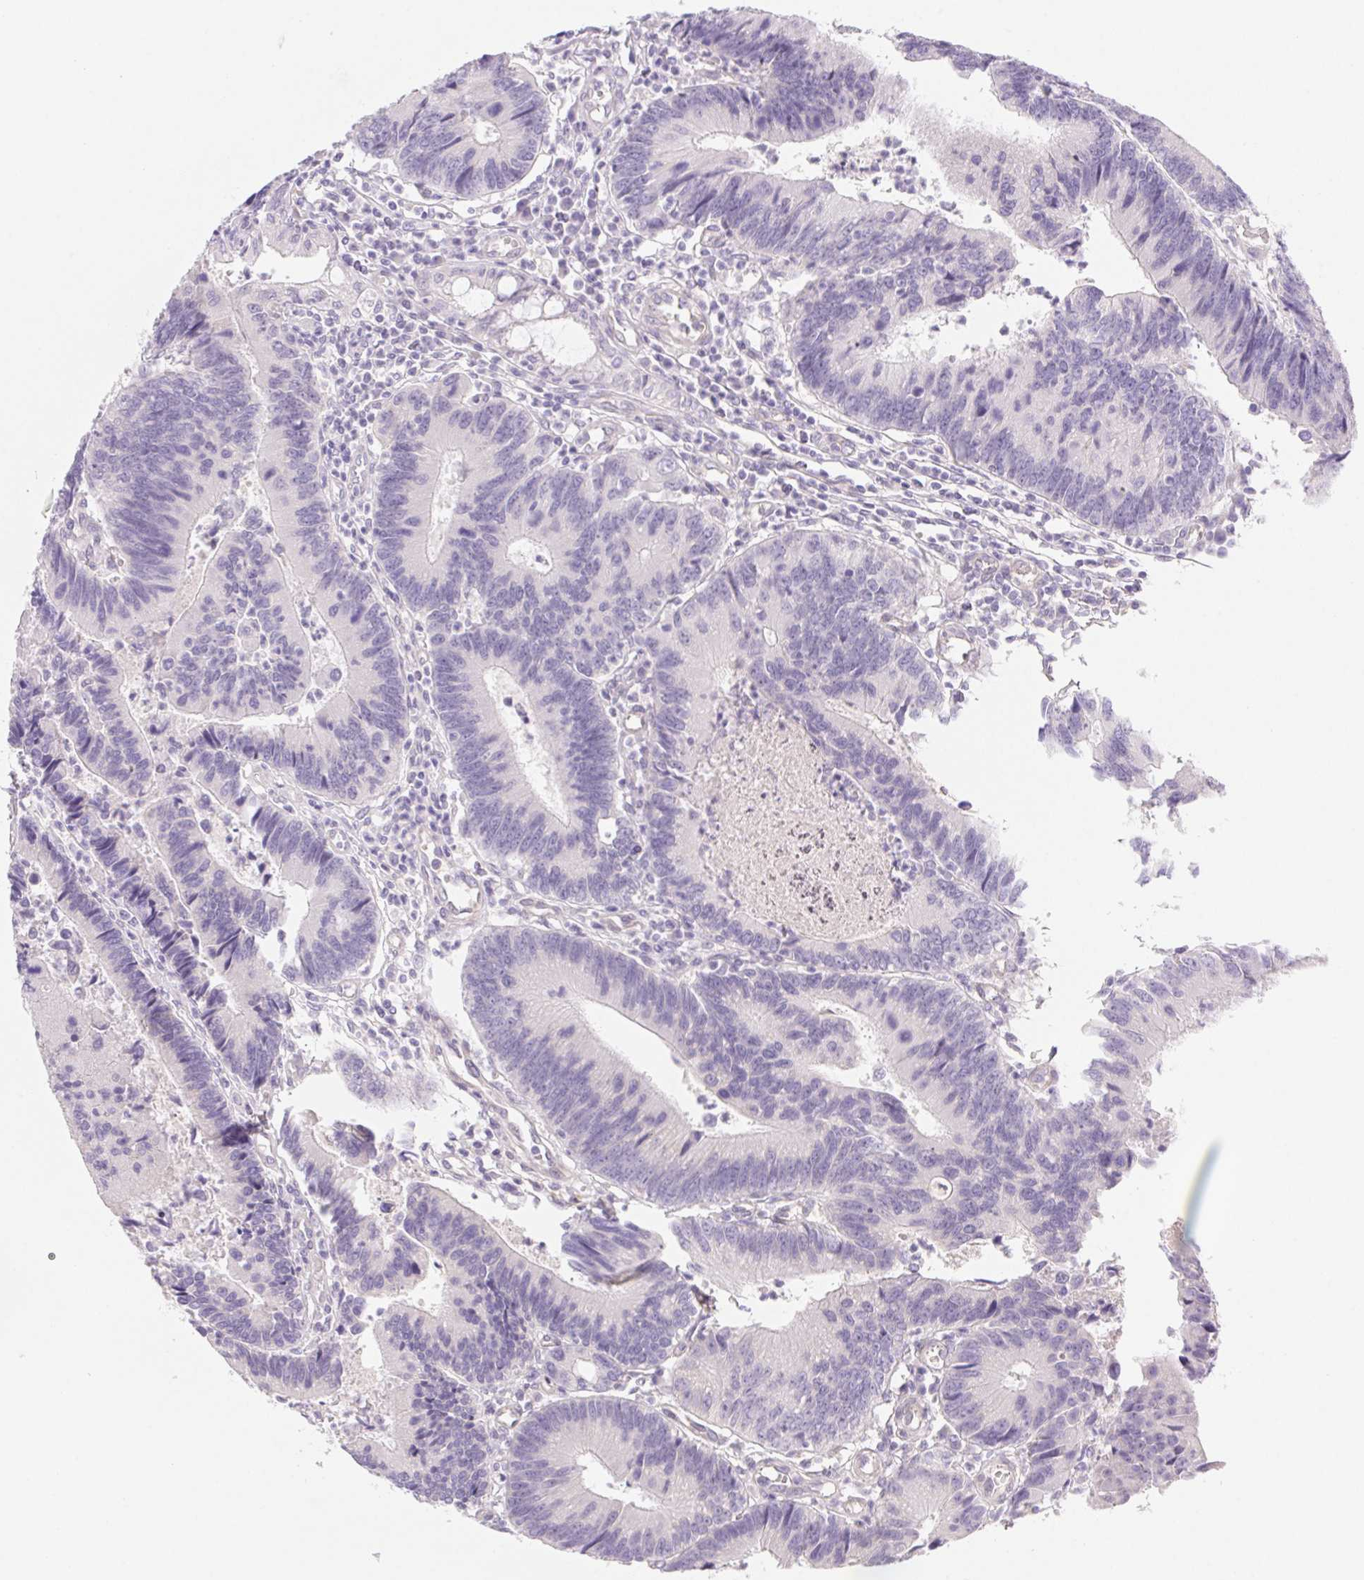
{"staining": {"intensity": "negative", "quantity": "none", "location": "none"}, "tissue": "colorectal cancer", "cell_type": "Tumor cells", "image_type": "cancer", "snomed": [{"axis": "morphology", "description": "Adenocarcinoma, NOS"}, {"axis": "topography", "description": "Colon"}], "caption": "Colorectal cancer (adenocarcinoma) stained for a protein using IHC displays no expression tumor cells.", "gene": "CTNND2", "patient": {"sex": "female", "age": 67}}